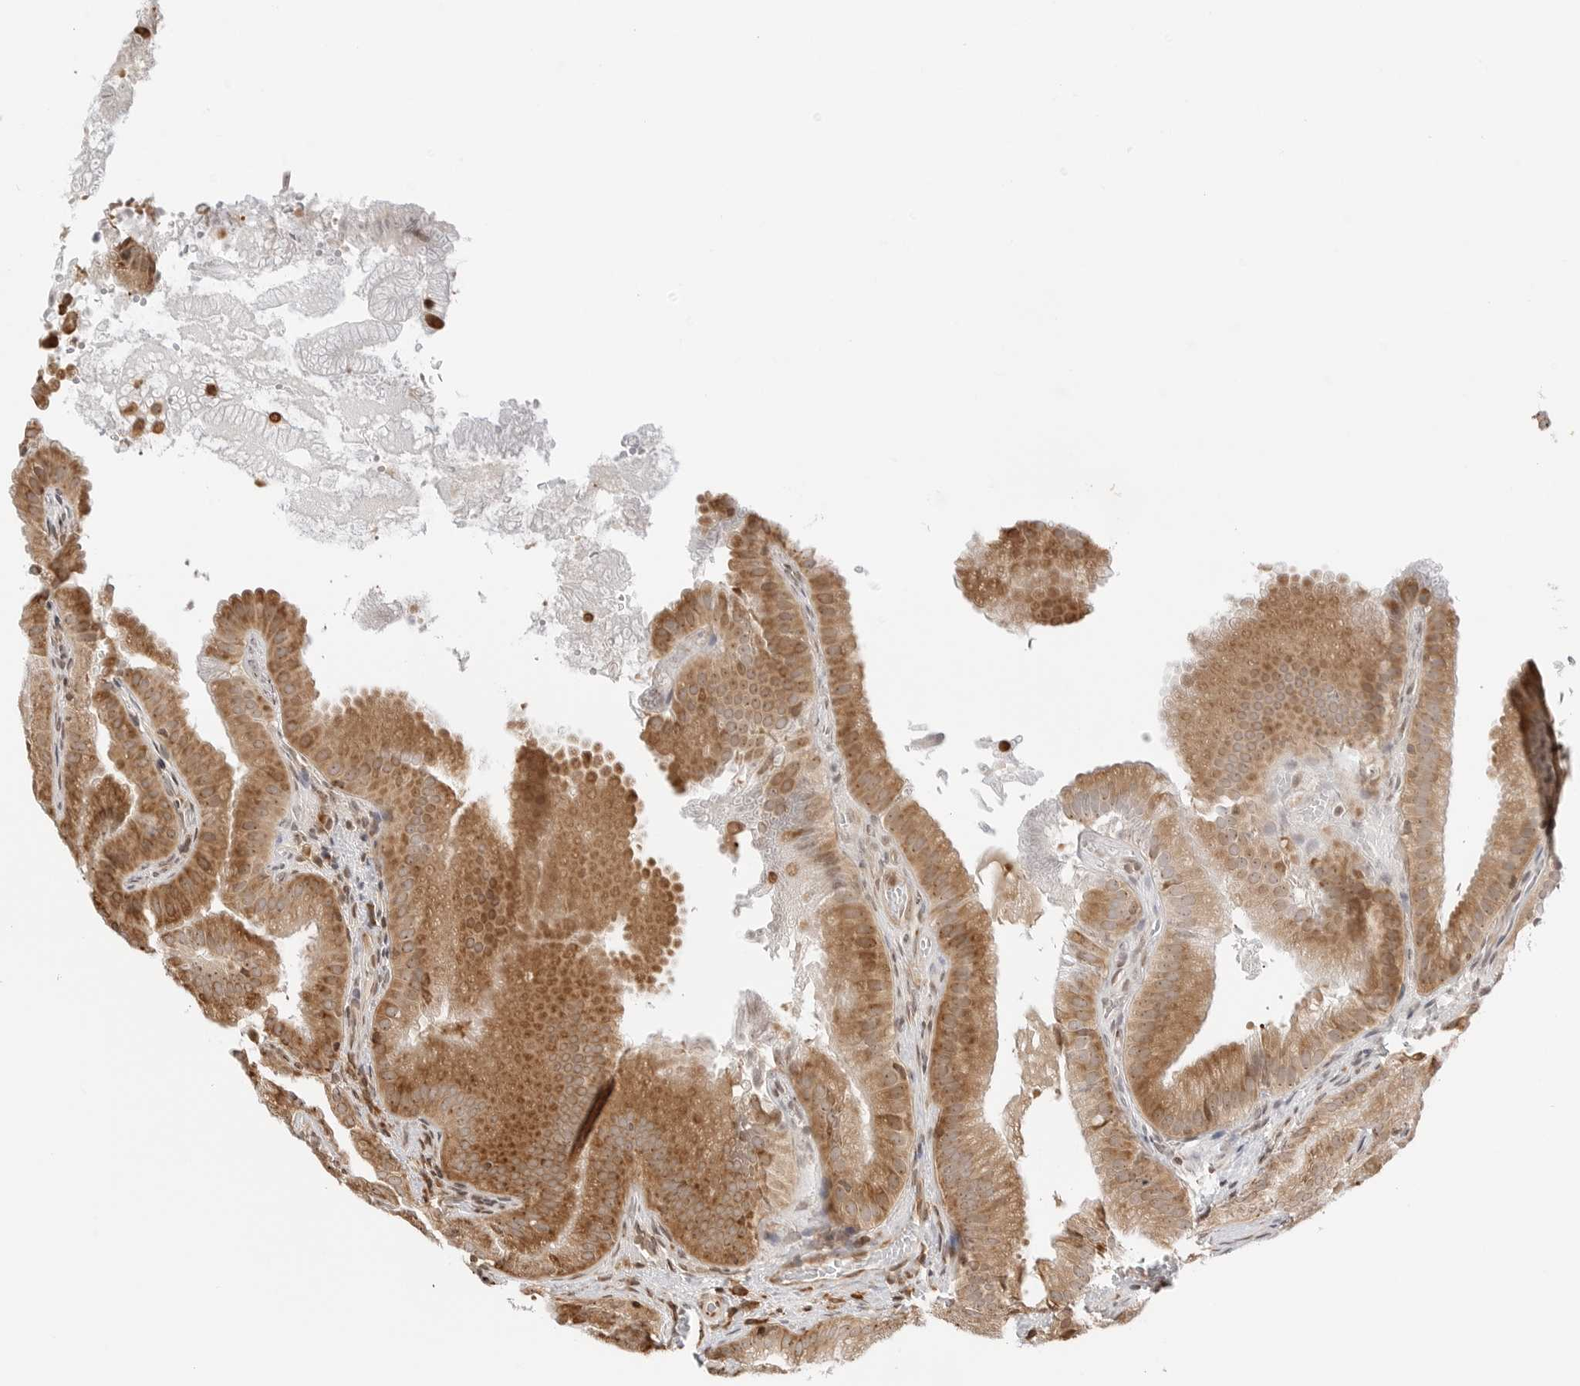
{"staining": {"intensity": "moderate", "quantity": ">75%", "location": "cytoplasmic/membranous,nuclear"}, "tissue": "gallbladder", "cell_type": "Glandular cells", "image_type": "normal", "snomed": [{"axis": "morphology", "description": "Normal tissue, NOS"}, {"axis": "topography", "description": "Gallbladder"}], "caption": "This image shows immunohistochemistry (IHC) staining of benign gallbladder, with medium moderate cytoplasmic/membranous,nuclear staining in about >75% of glandular cells.", "gene": "FKBP14", "patient": {"sex": "female", "age": 30}}